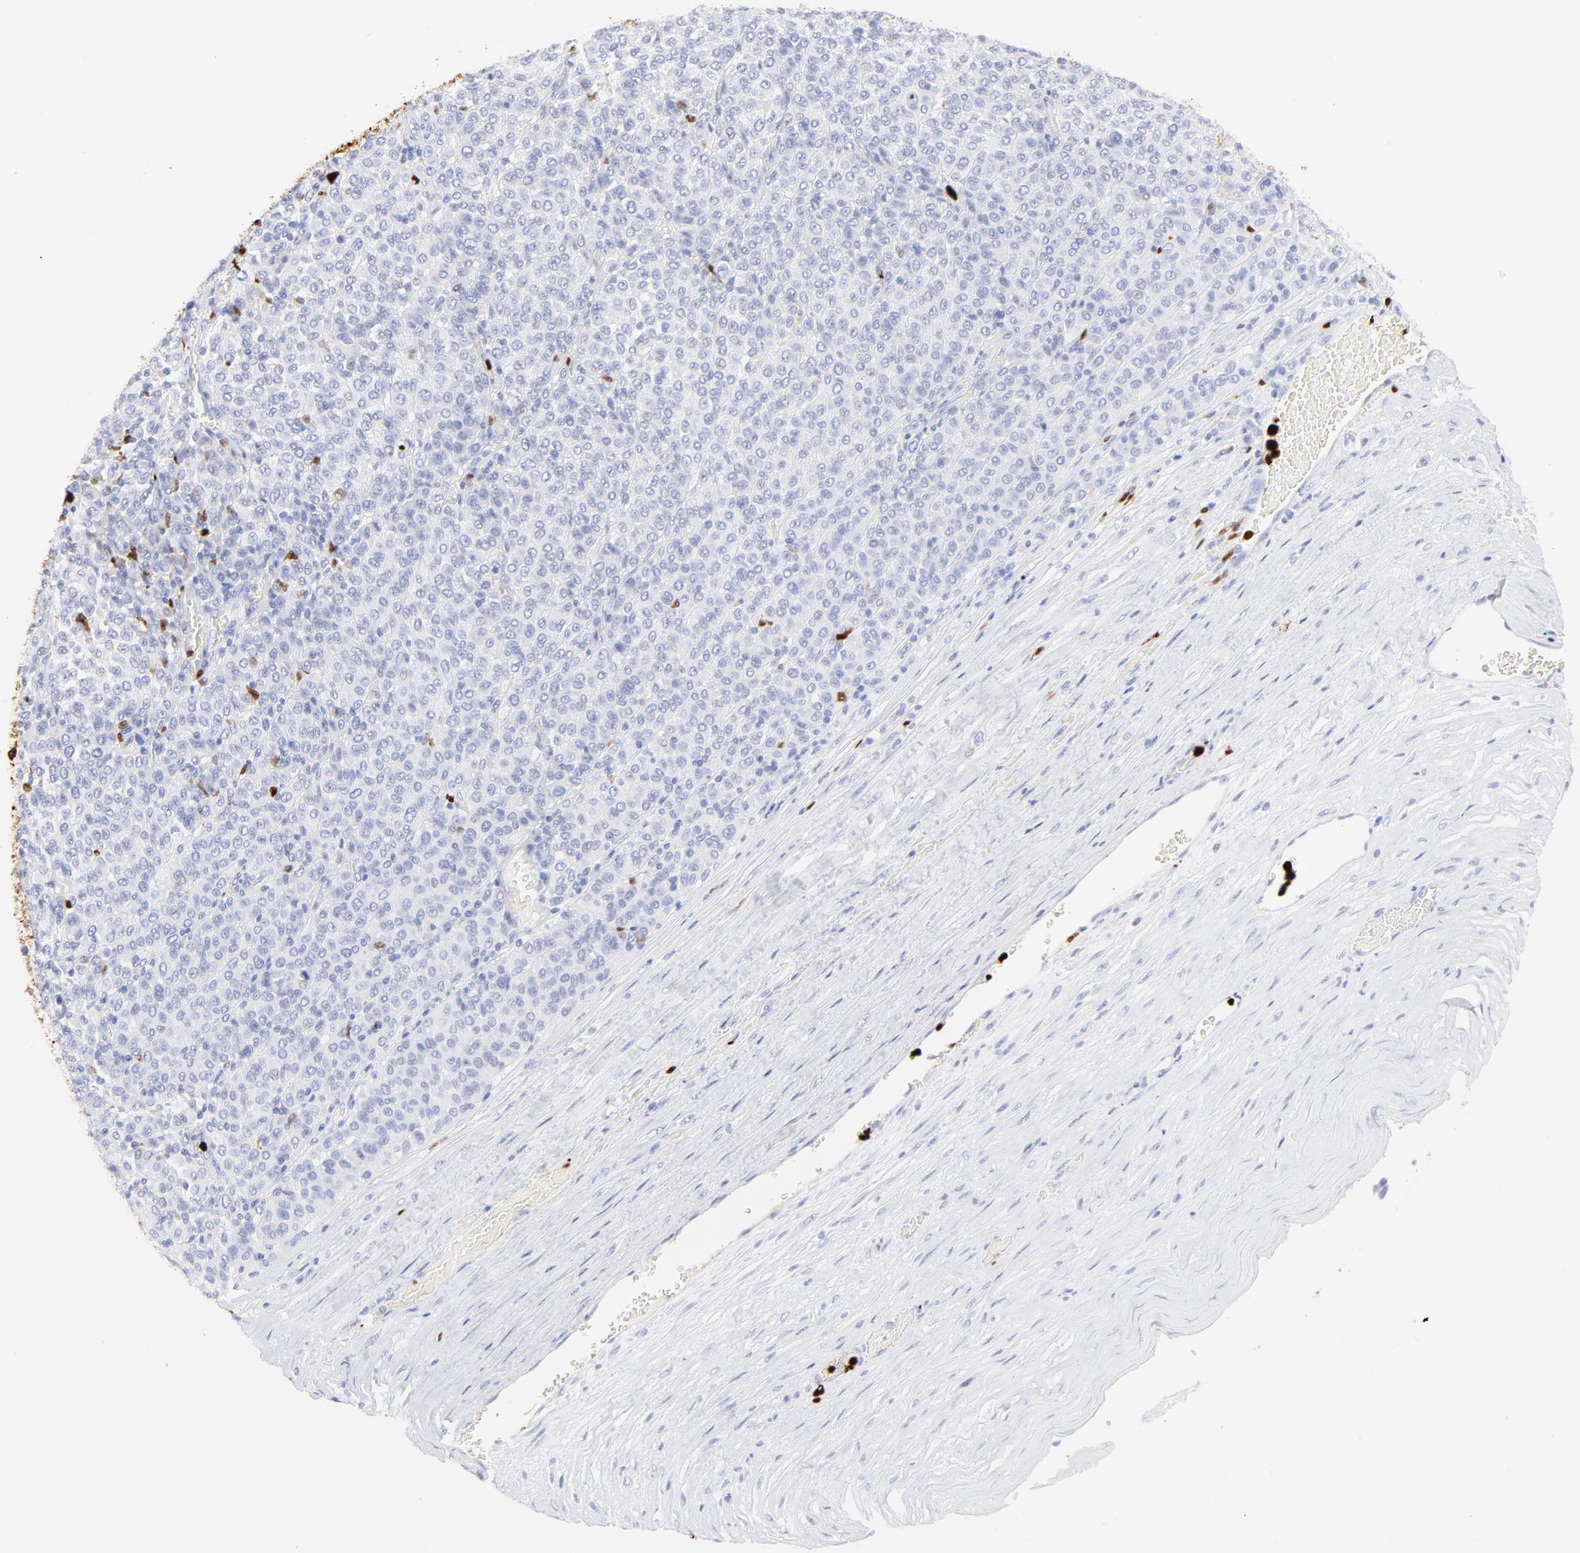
{"staining": {"intensity": "negative", "quantity": "none", "location": "none"}, "tissue": "melanoma", "cell_type": "Tumor cells", "image_type": "cancer", "snomed": [{"axis": "morphology", "description": "Malignant melanoma, Metastatic site"}, {"axis": "topography", "description": "Pancreas"}], "caption": "The photomicrograph displays no significant positivity in tumor cells of melanoma.", "gene": "S100A12", "patient": {"sex": "female", "age": 30}}